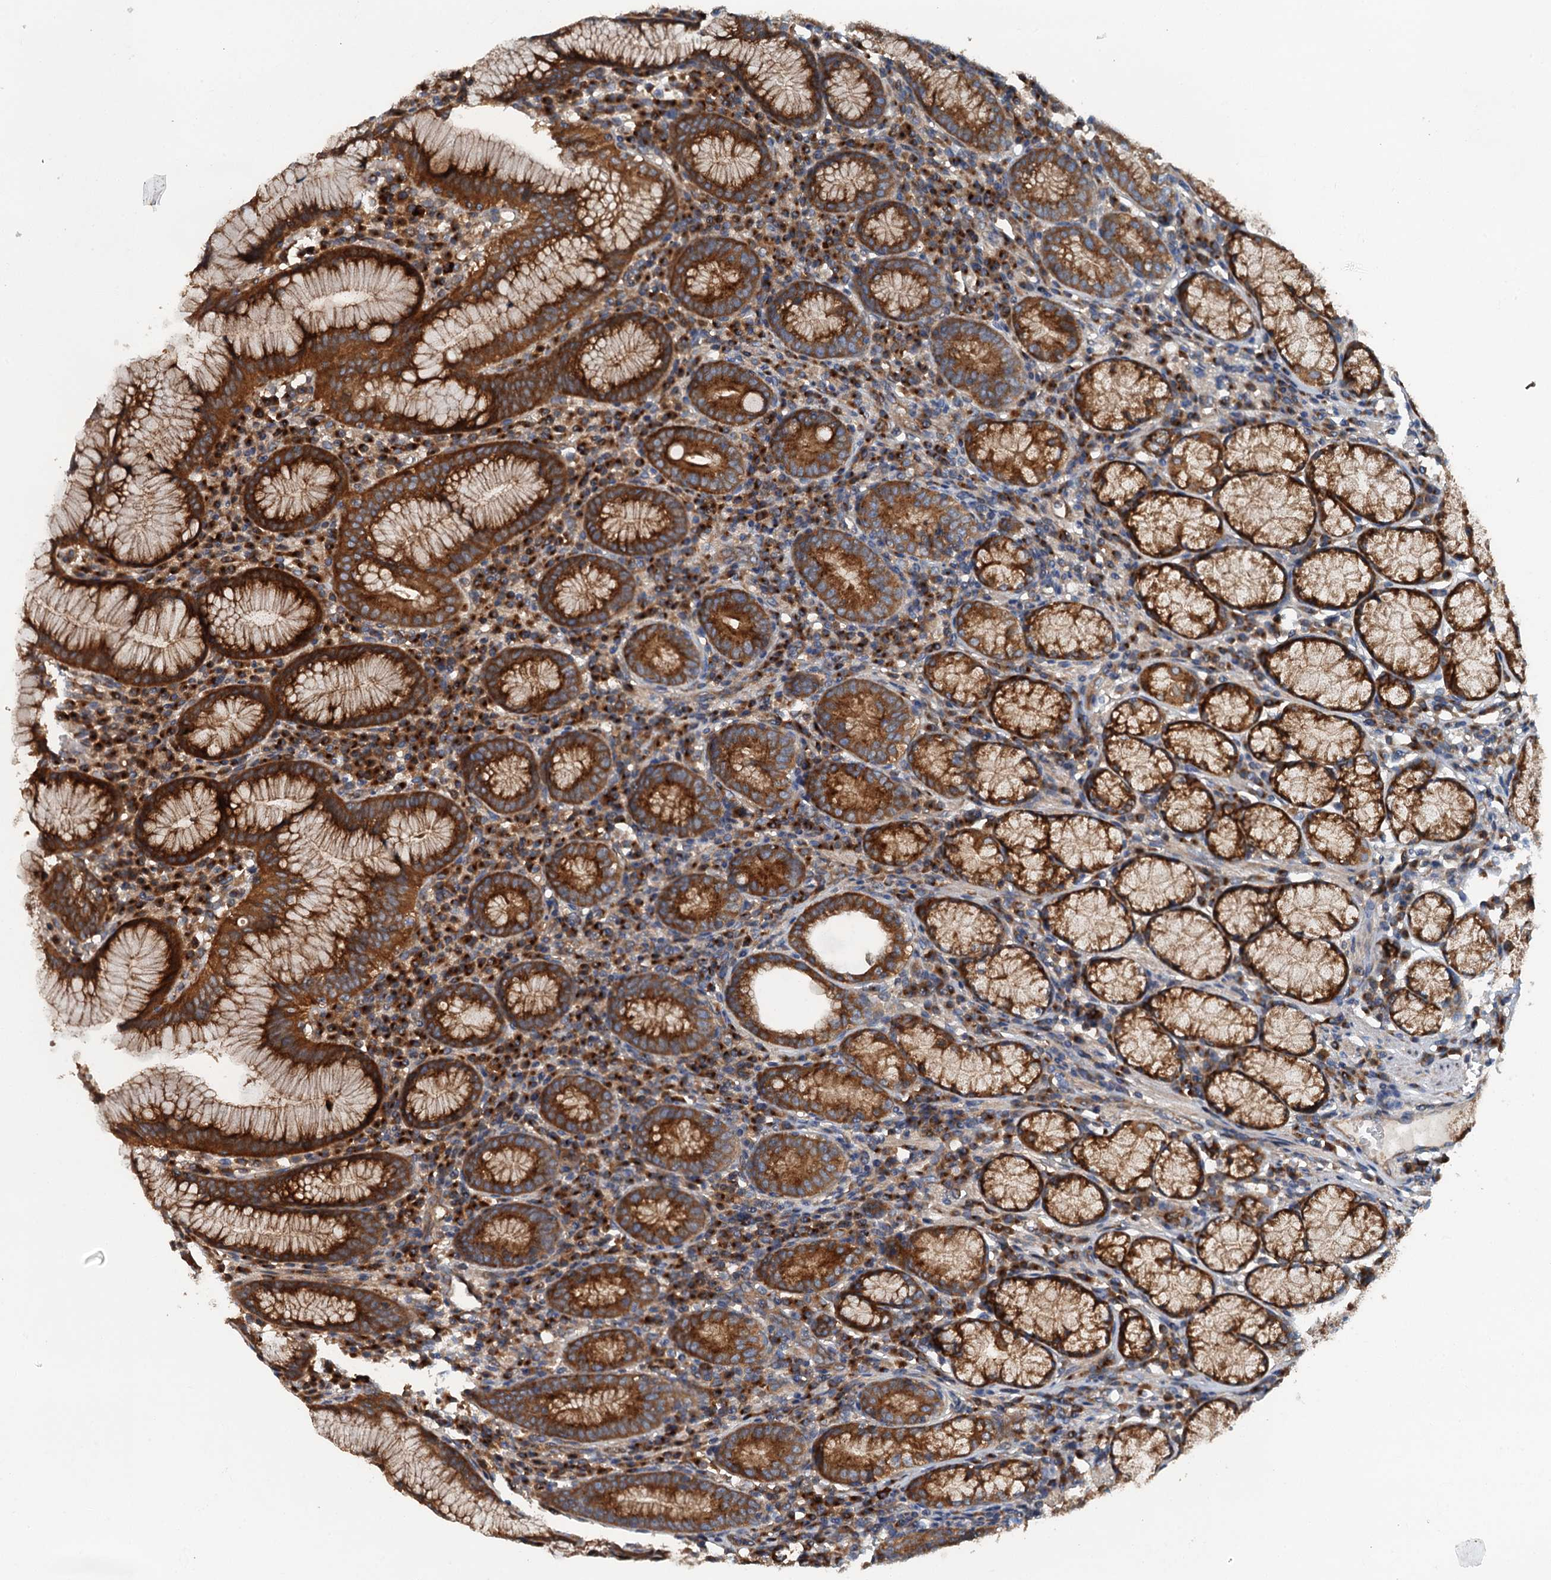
{"staining": {"intensity": "strong", "quantity": ">75%", "location": "cytoplasmic/membranous"}, "tissue": "stomach", "cell_type": "Glandular cells", "image_type": "normal", "snomed": [{"axis": "morphology", "description": "Normal tissue, NOS"}, {"axis": "topography", "description": "Stomach"}], "caption": "This image reveals immunohistochemistry staining of normal human stomach, with high strong cytoplasmic/membranous positivity in about >75% of glandular cells.", "gene": "COG3", "patient": {"sex": "male", "age": 55}}